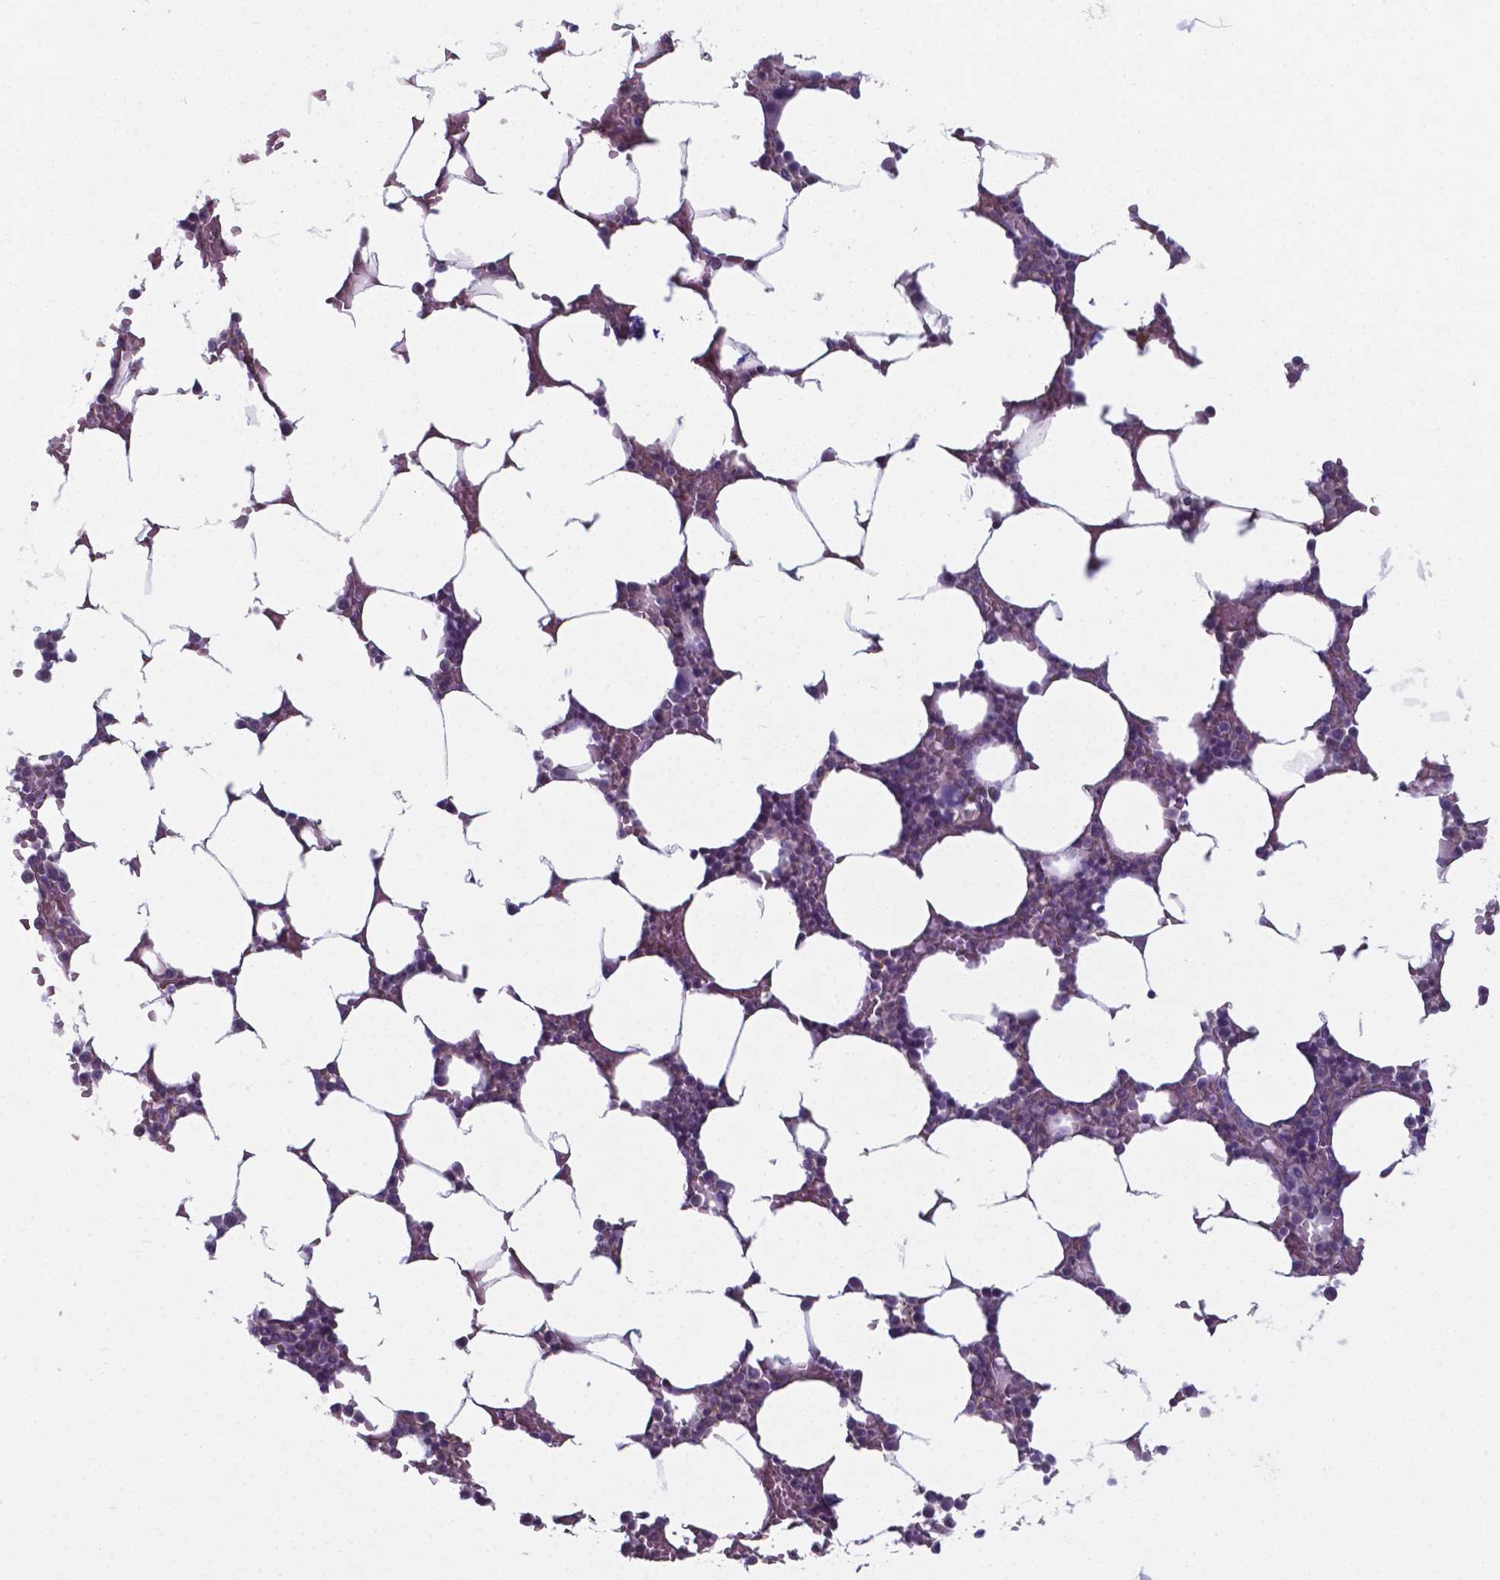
{"staining": {"intensity": "moderate", "quantity": "25%-75%", "location": "cytoplasmic/membranous,nuclear"}, "tissue": "bone marrow", "cell_type": "Hematopoietic cells", "image_type": "normal", "snomed": [{"axis": "morphology", "description": "Normal tissue, NOS"}, {"axis": "topography", "description": "Bone marrow"}], "caption": "Human bone marrow stained with a protein marker displays moderate staining in hematopoietic cells.", "gene": "AP5B1", "patient": {"sex": "female", "age": 52}}